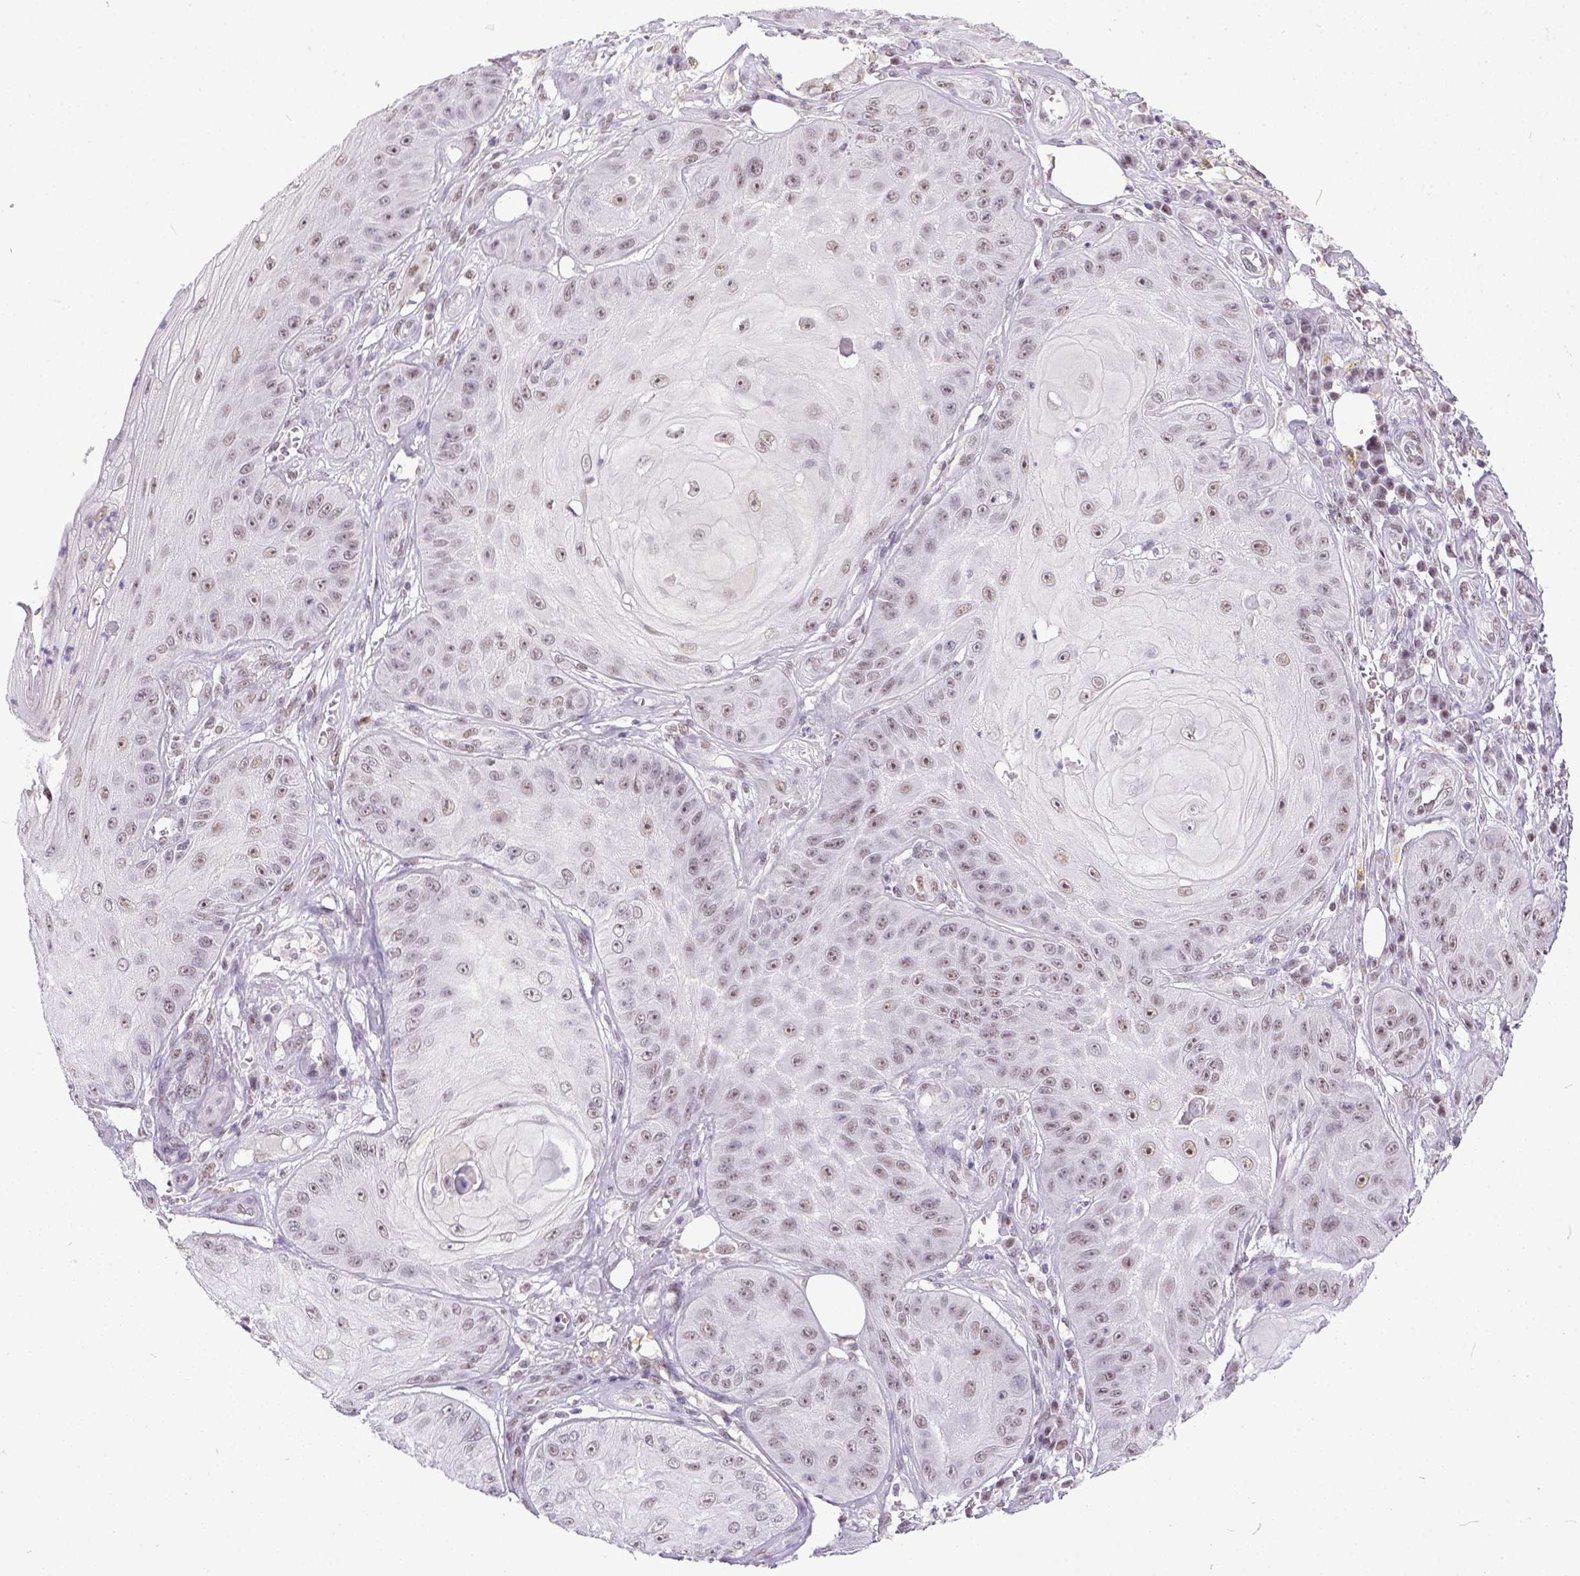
{"staining": {"intensity": "weak", "quantity": ">75%", "location": "nuclear"}, "tissue": "skin cancer", "cell_type": "Tumor cells", "image_type": "cancer", "snomed": [{"axis": "morphology", "description": "Squamous cell carcinoma, NOS"}, {"axis": "topography", "description": "Skin"}], "caption": "About >75% of tumor cells in human skin cancer (squamous cell carcinoma) show weak nuclear protein expression as visualized by brown immunohistochemical staining.", "gene": "ERCC1", "patient": {"sex": "male", "age": 70}}